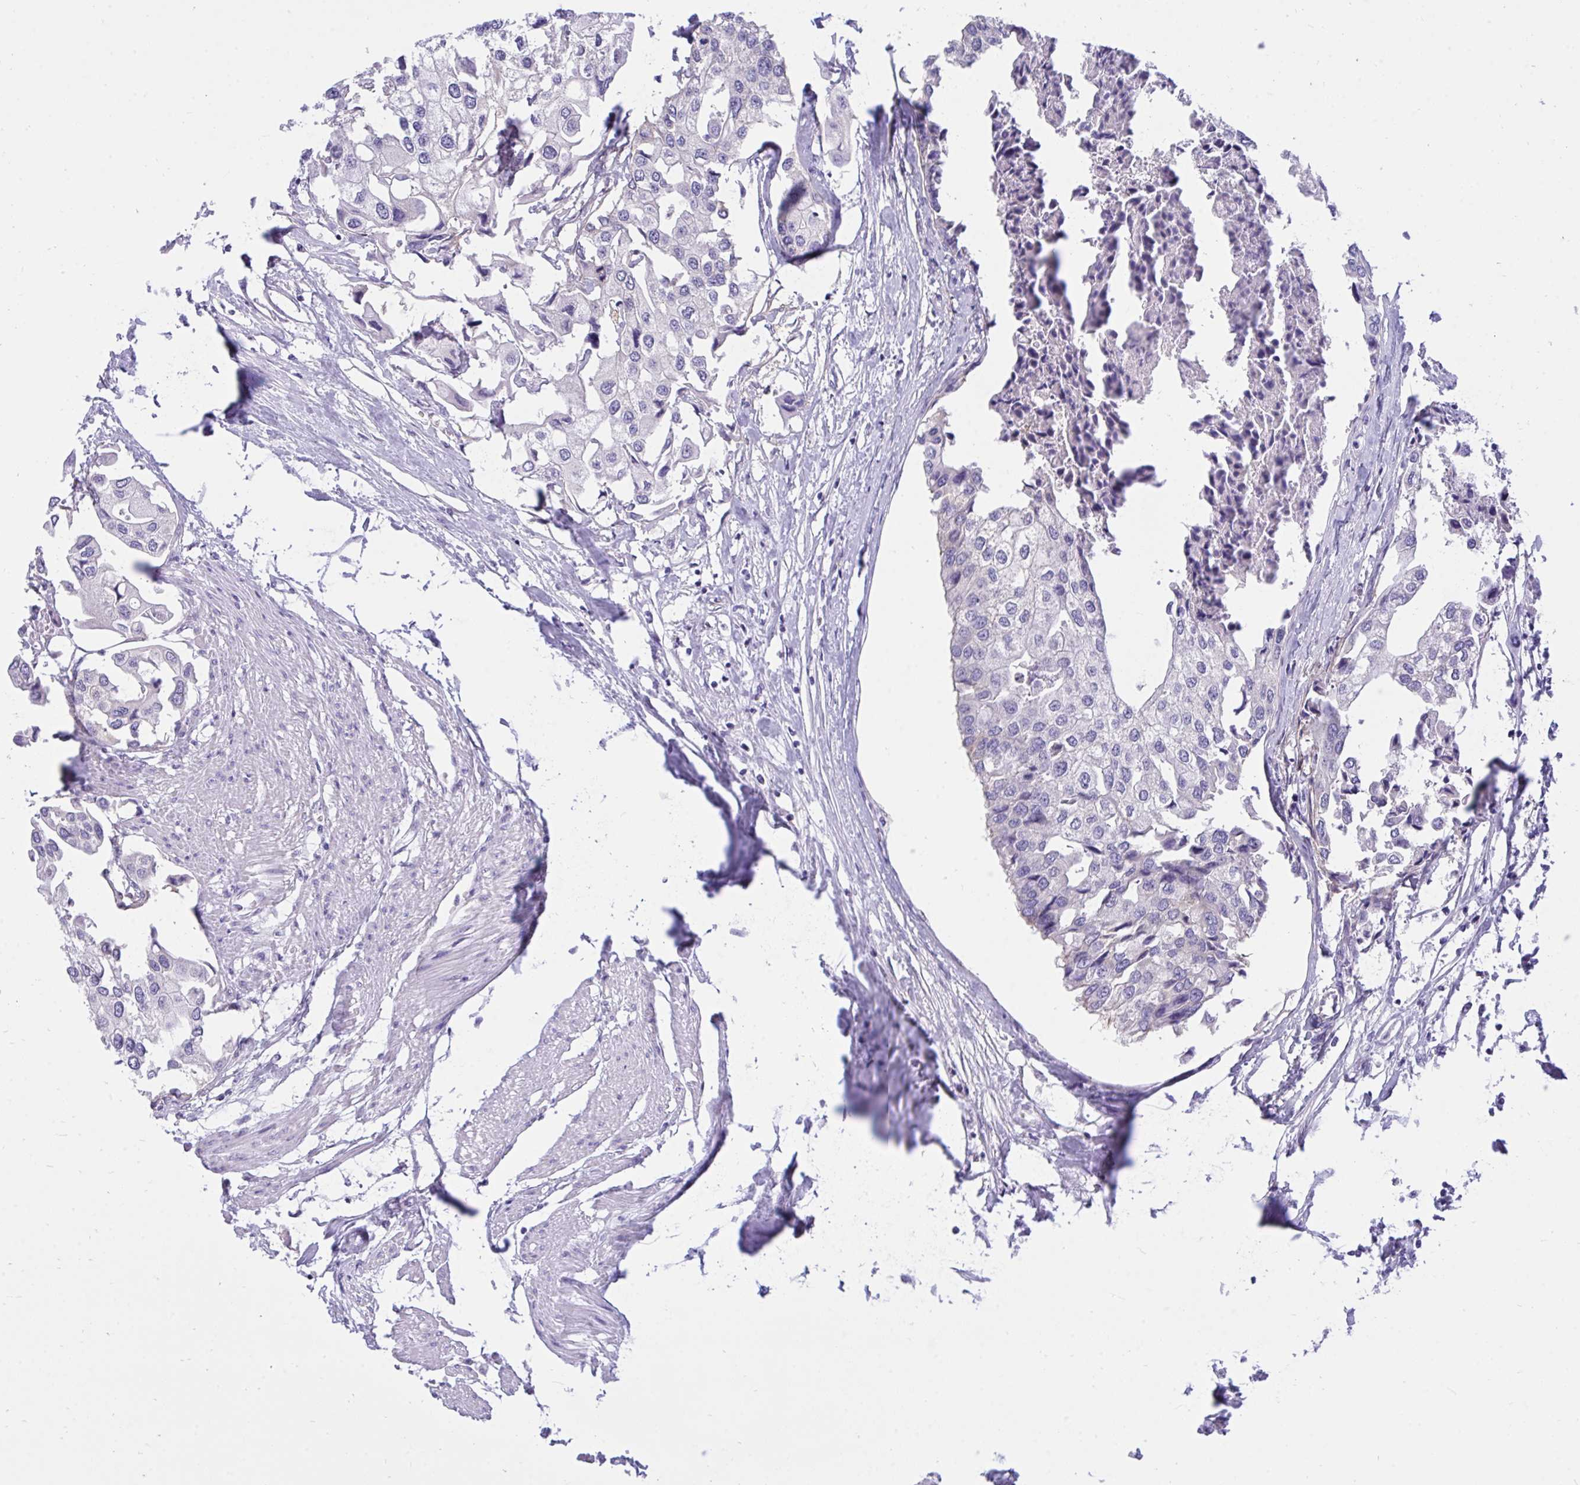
{"staining": {"intensity": "negative", "quantity": "none", "location": "none"}, "tissue": "urothelial cancer", "cell_type": "Tumor cells", "image_type": "cancer", "snomed": [{"axis": "morphology", "description": "Urothelial carcinoma, High grade"}, {"axis": "topography", "description": "Urinary bladder"}], "caption": "This is an immunohistochemistry micrograph of high-grade urothelial carcinoma. There is no staining in tumor cells.", "gene": "TLN2", "patient": {"sex": "male", "age": 64}}